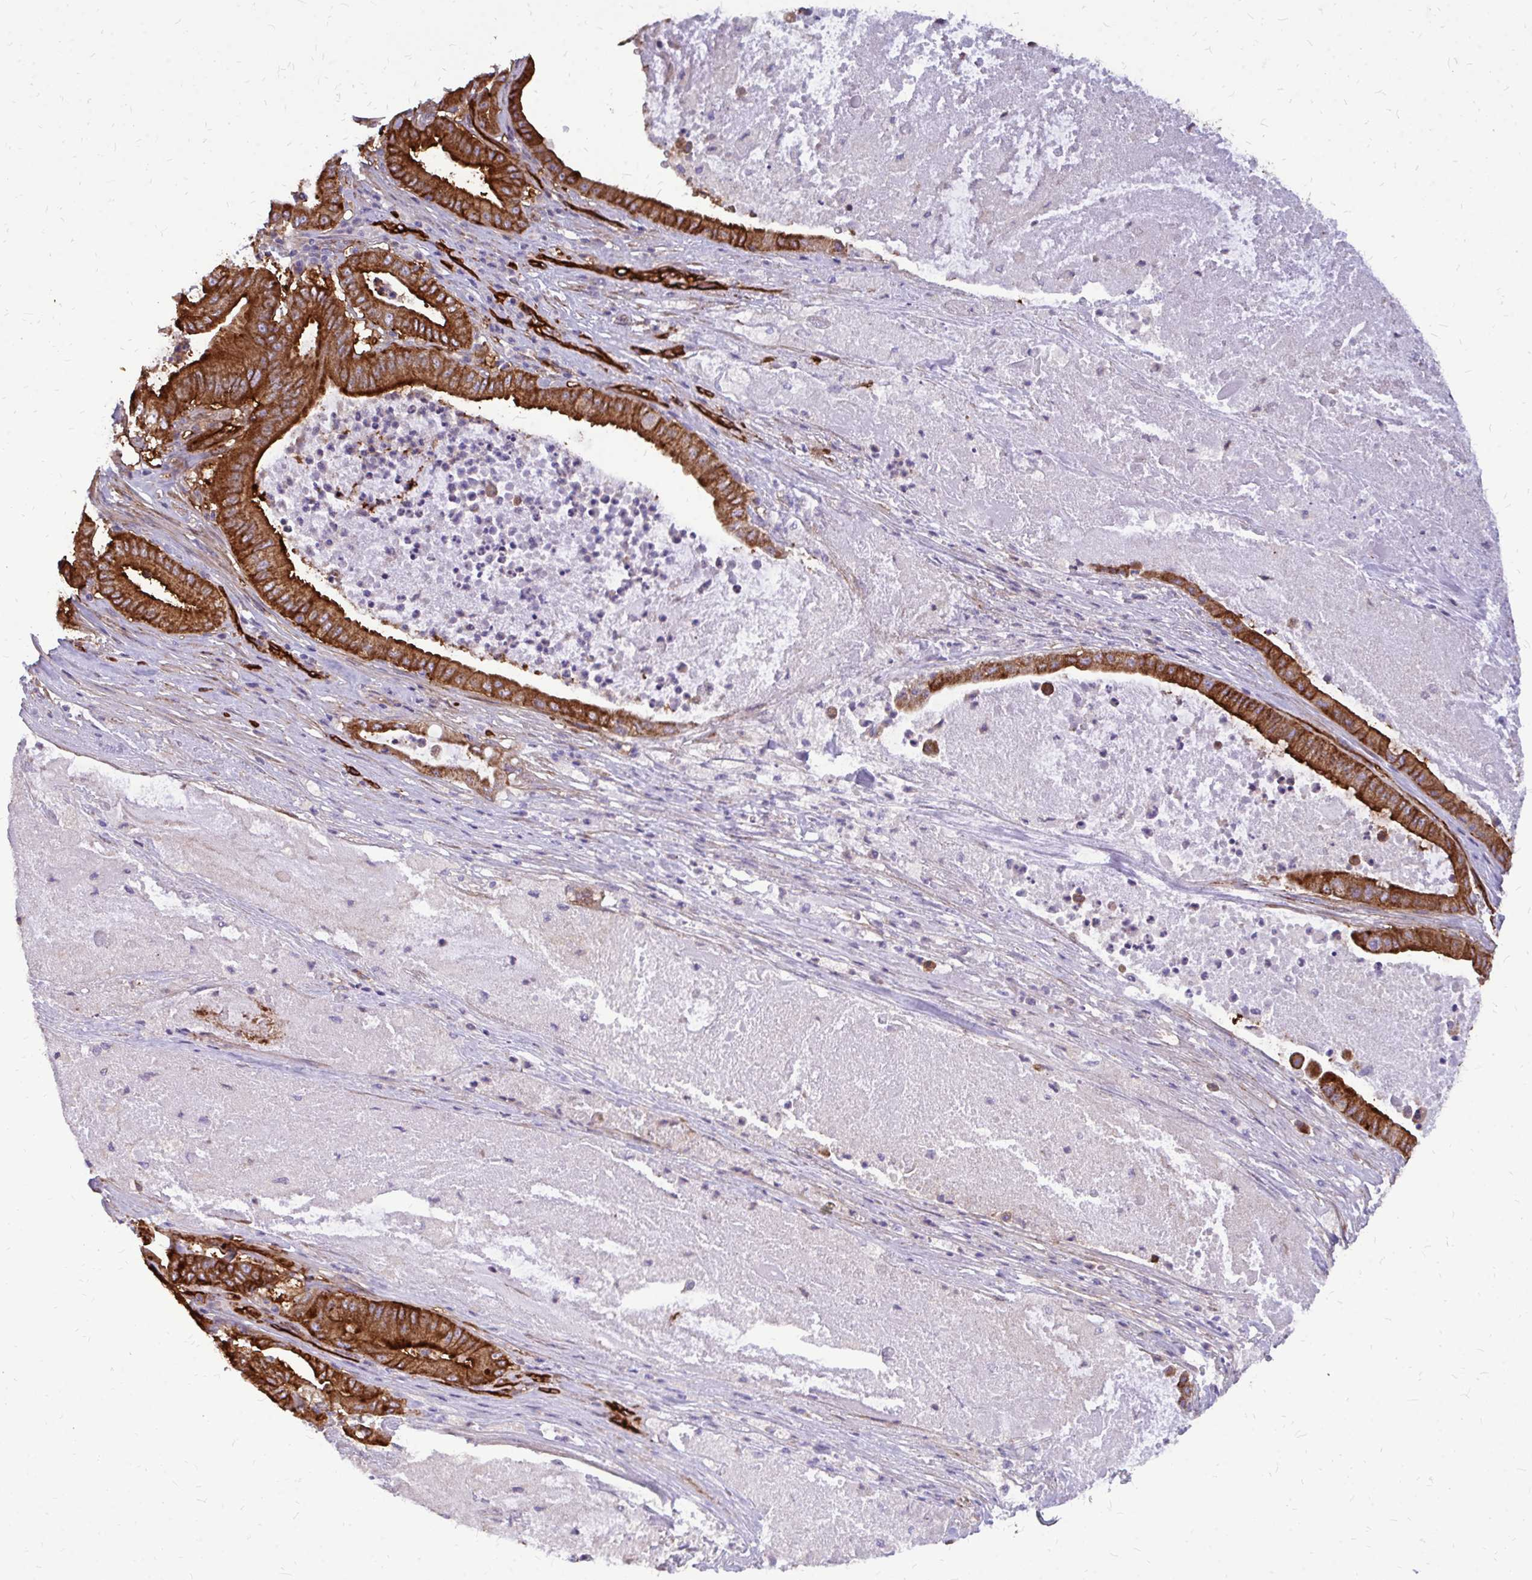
{"staining": {"intensity": "strong", "quantity": ">75%", "location": "cytoplasmic/membranous"}, "tissue": "pancreatic cancer", "cell_type": "Tumor cells", "image_type": "cancer", "snomed": [{"axis": "morphology", "description": "Adenocarcinoma, NOS"}, {"axis": "topography", "description": "Pancreas"}], "caption": "There is high levels of strong cytoplasmic/membranous expression in tumor cells of pancreatic adenocarcinoma, as demonstrated by immunohistochemical staining (brown color).", "gene": "MARCKSL1", "patient": {"sex": "male", "age": 71}}